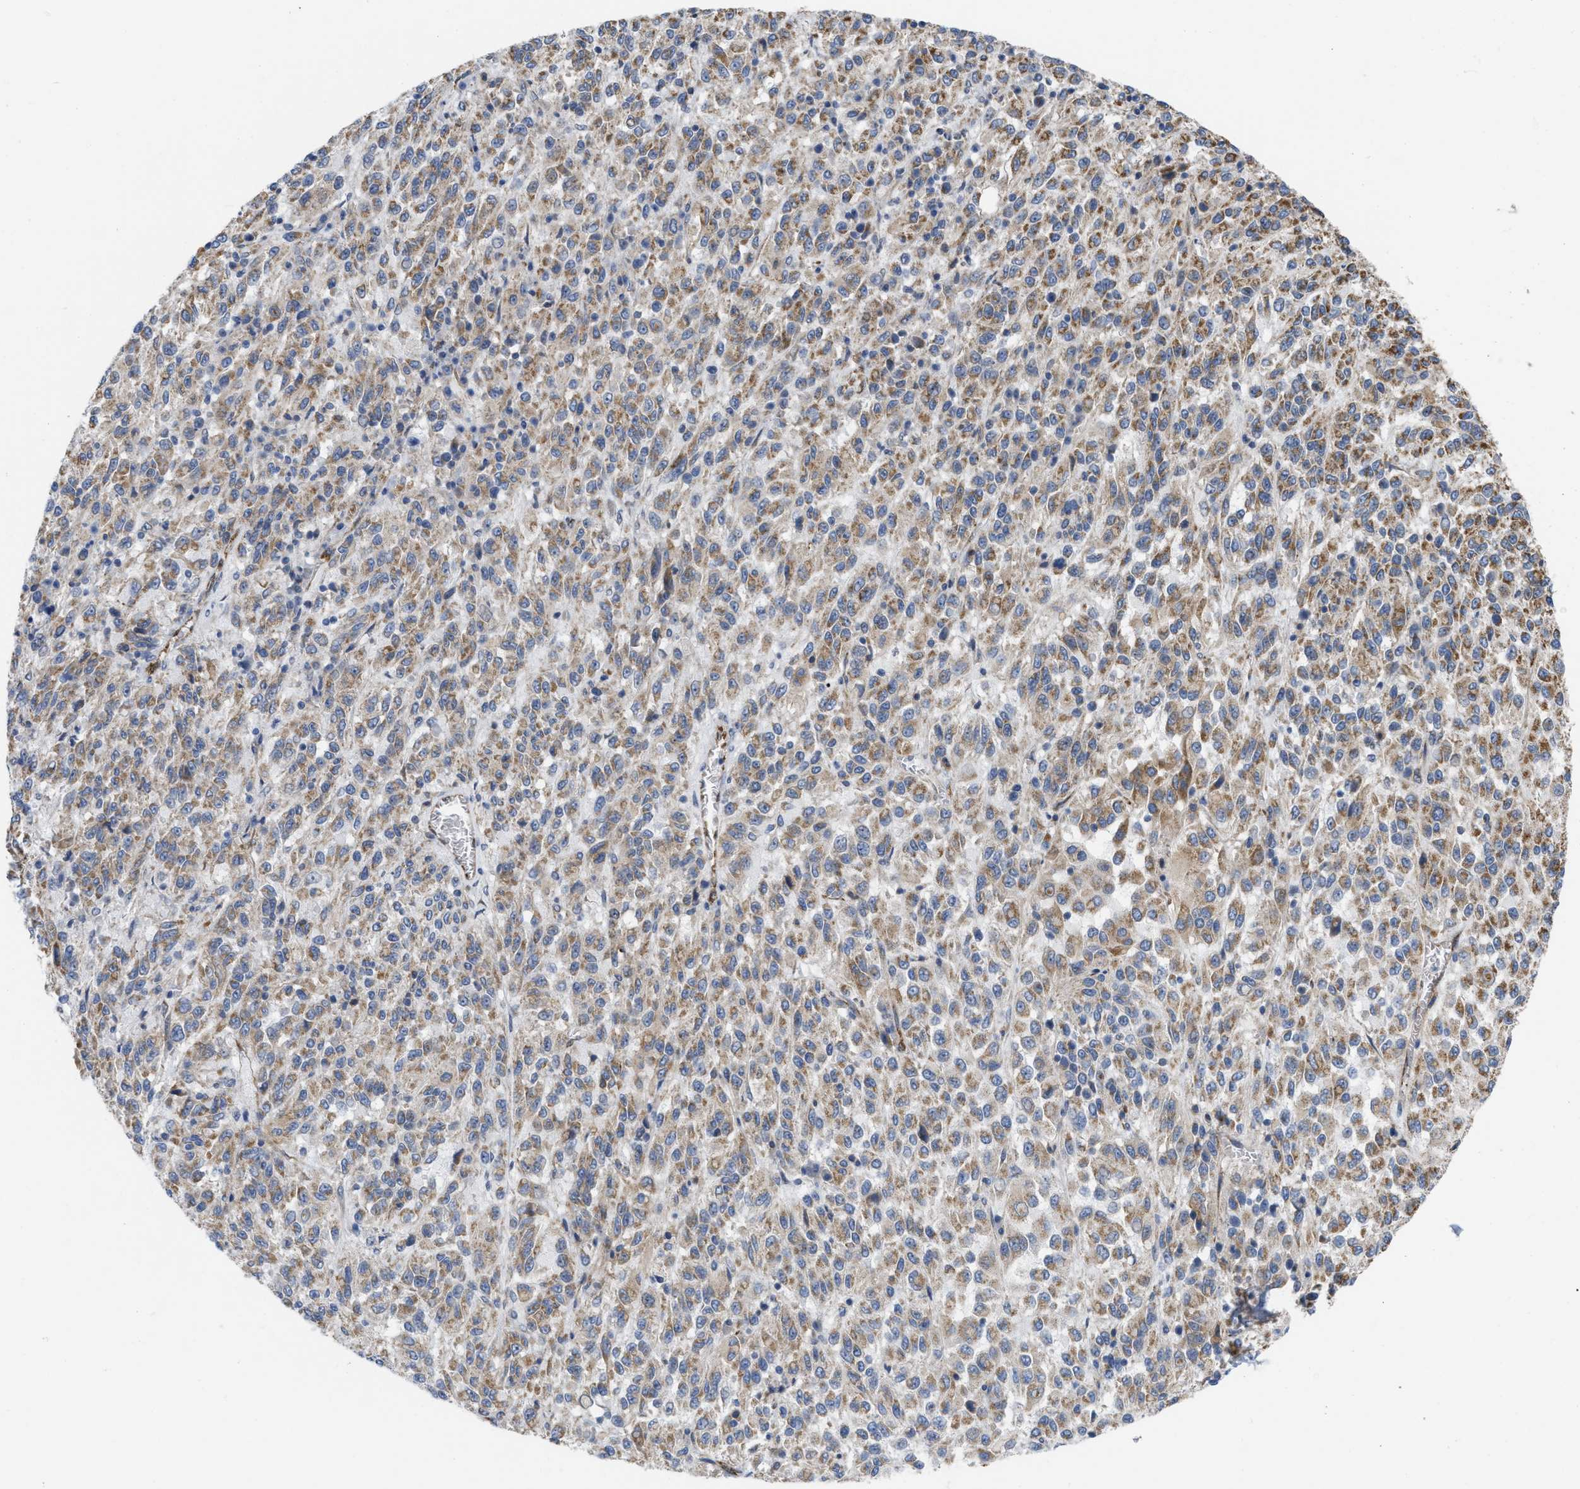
{"staining": {"intensity": "moderate", "quantity": ">75%", "location": "cytoplasmic/membranous"}, "tissue": "melanoma", "cell_type": "Tumor cells", "image_type": "cancer", "snomed": [{"axis": "morphology", "description": "Malignant melanoma, Metastatic site"}, {"axis": "topography", "description": "Lung"}], "caption": "Immunohistochemistry (IHC) (DAB (3,3'-diaminobenzidine)) staining of human malignant melanoma (metastatic site) shows moderate cytoplasmic/membranous protein expression in approximately >75% of tumor cells. The protein of interest is shown in brown color, while the nuclei are stained blue.", "gene": "EOGT", "patient": {"sex": "male", "age": 64}}